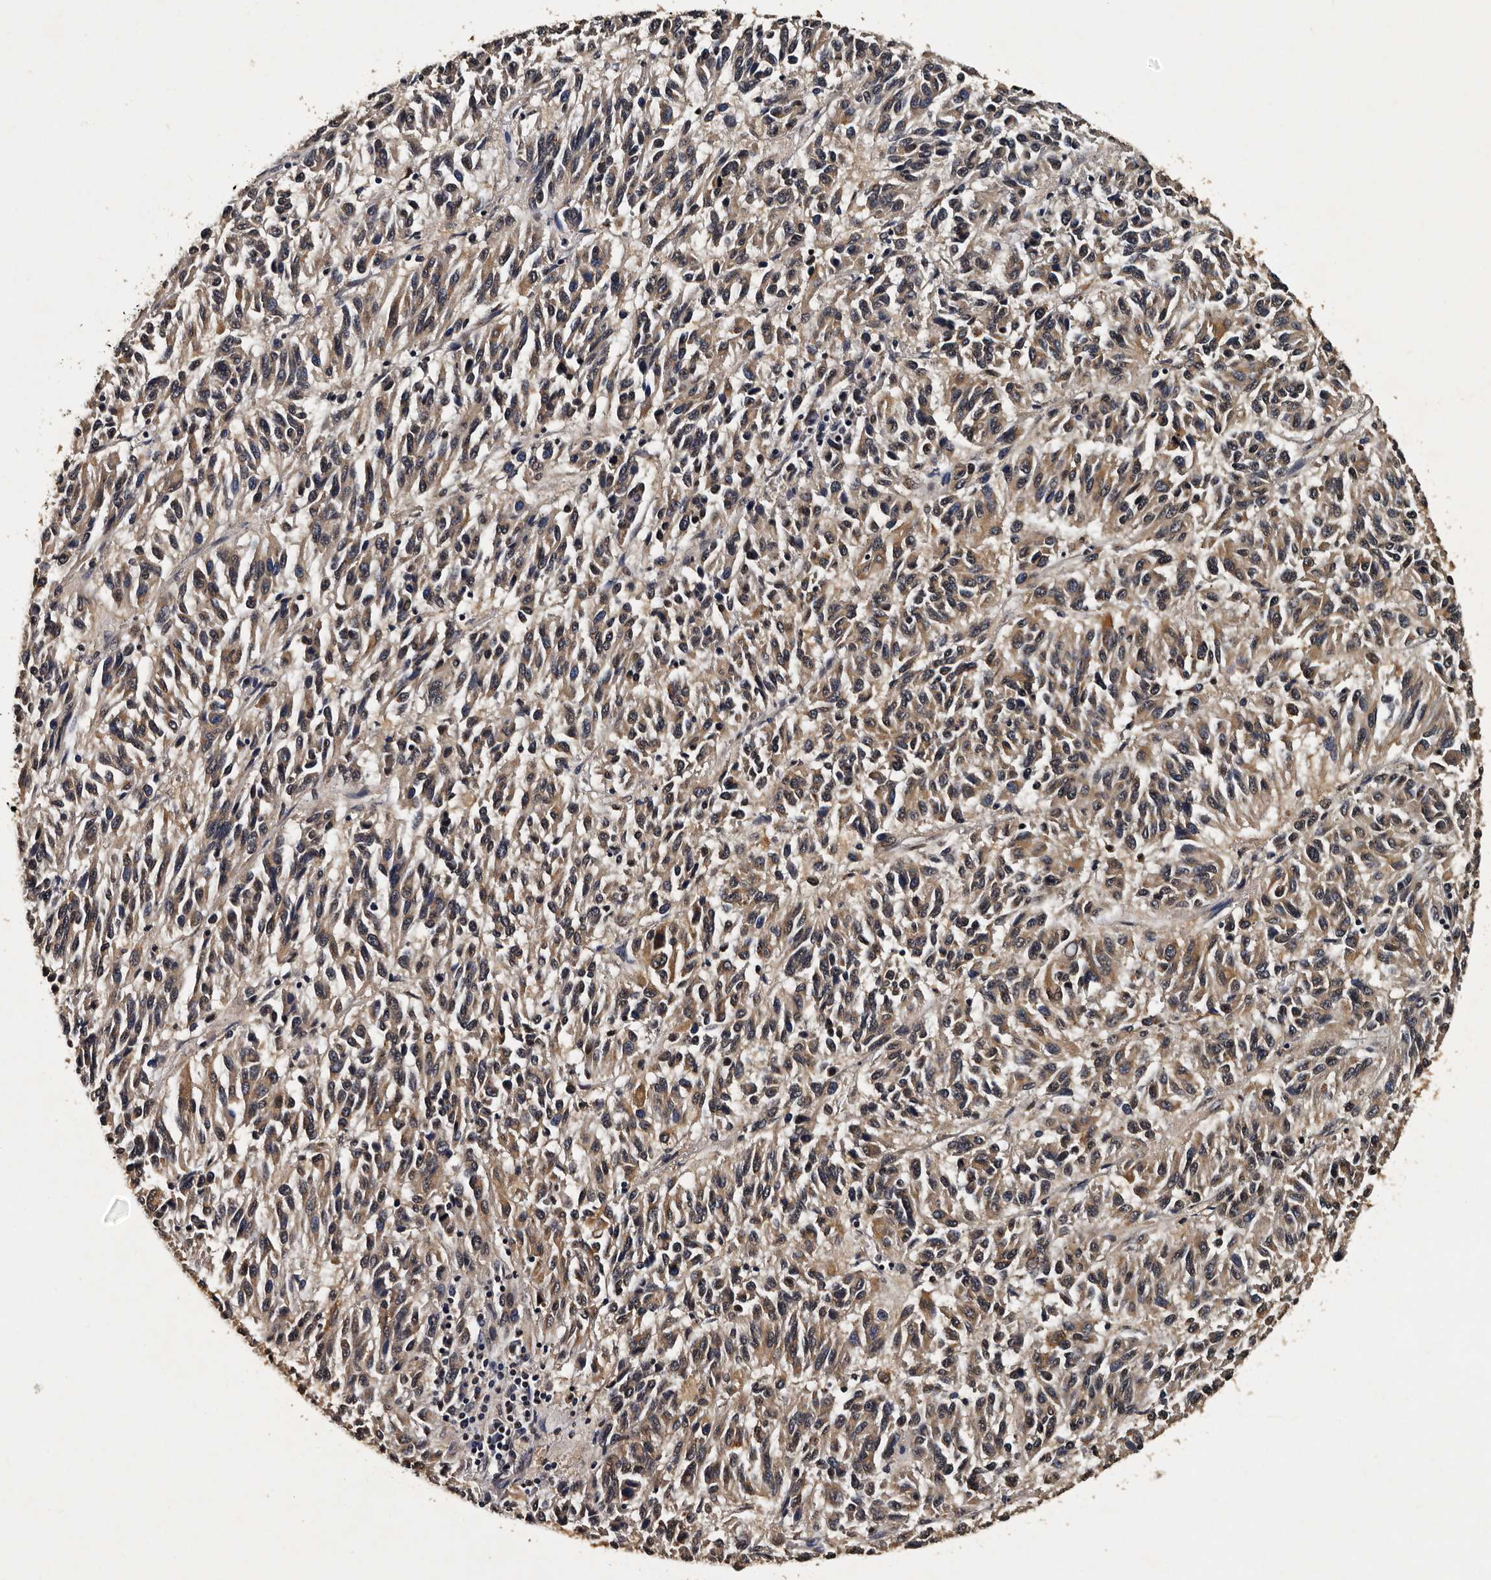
{"staining": {"intensity": "moderate", "quantity": ">75%", "location": "cytoplasmic/membranous"}, "tissue": "melanoma", "cell_type": "Tumor cells", "image_type": "cancer", "snomed": [{"axis": "morphology", "description": "Malignant melanoma, Metastatic site"}, {"axis": "topography", "description": "Lung"}], "caption": "Moderate cytoplasmic/membranous expression is appreciated in approximately >75% of tumor cells in malignant melanoma (metastatic site).", "gene": "CPNE3", "patient": {"sex": "male", "age": 64}}